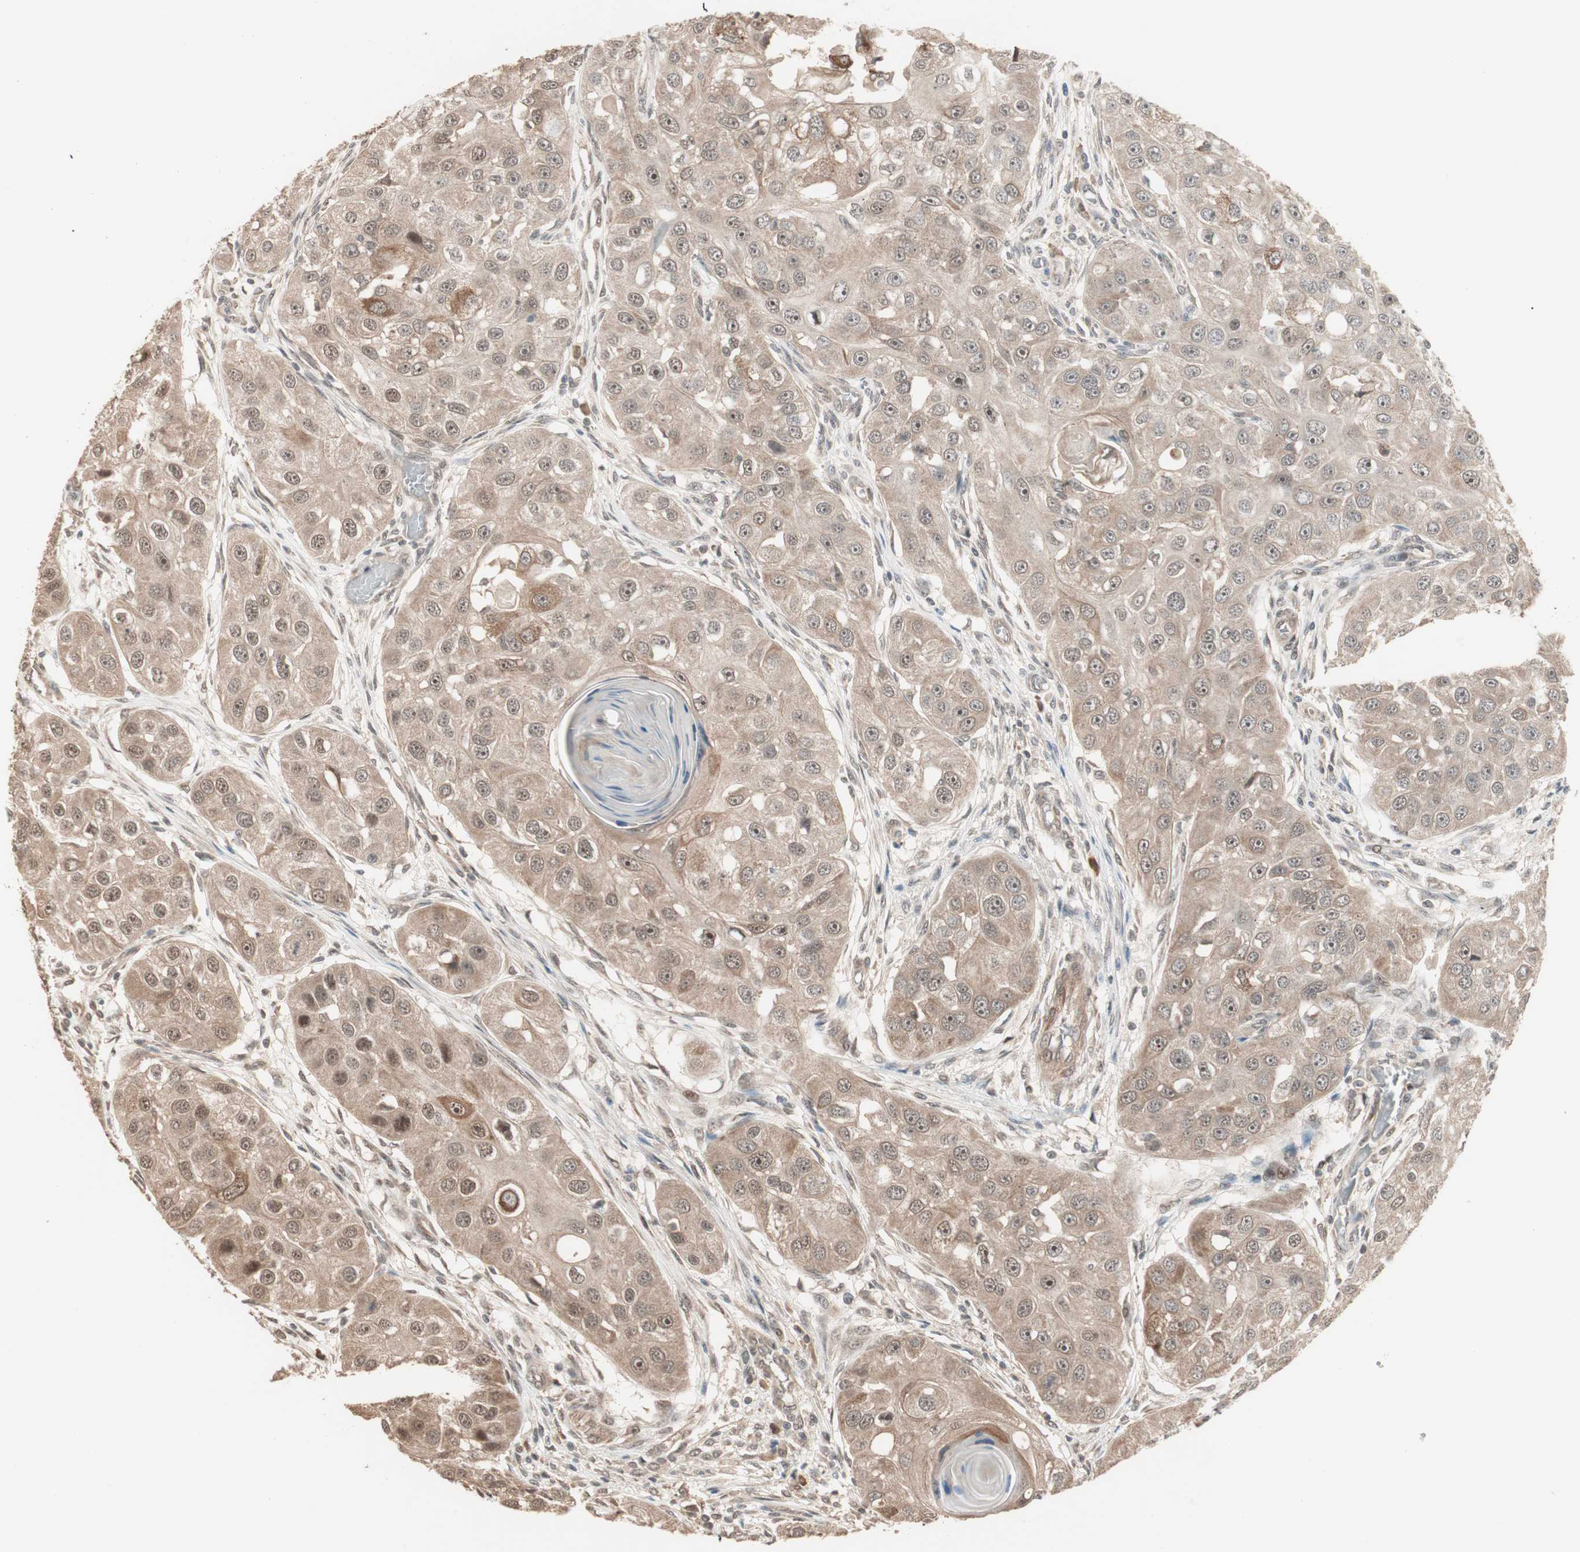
{"staining": {"intensity": "moderate", "quantity": "25%-75%", "location": "cytoplasmic/membranous,nuclear"}, "tissue": "head and neck cancer", "cell_type": "Tumor cells", "image_type": "cancer", "snomed": [{"axis": "morphology", "description": "Normal tissue, NOS"}, {"axis": "morphology", "description": "Squamous cell carcinoma, NOS"}, {"axis": "topography", "description": "Skeletal muscle"}, {"axis": "topography", "description": "Head-Neck"}], "caption": "Immunohistochemical staining of squamous cell carcinoma (head and neck) demonstrates medium levels of moderate cytoplasmic/membranous and nuclear staining in approximately 25%-75% of tumor cells.", "gene": "ZSCAN31", "patient": {"sex": "male", "age": 51}}